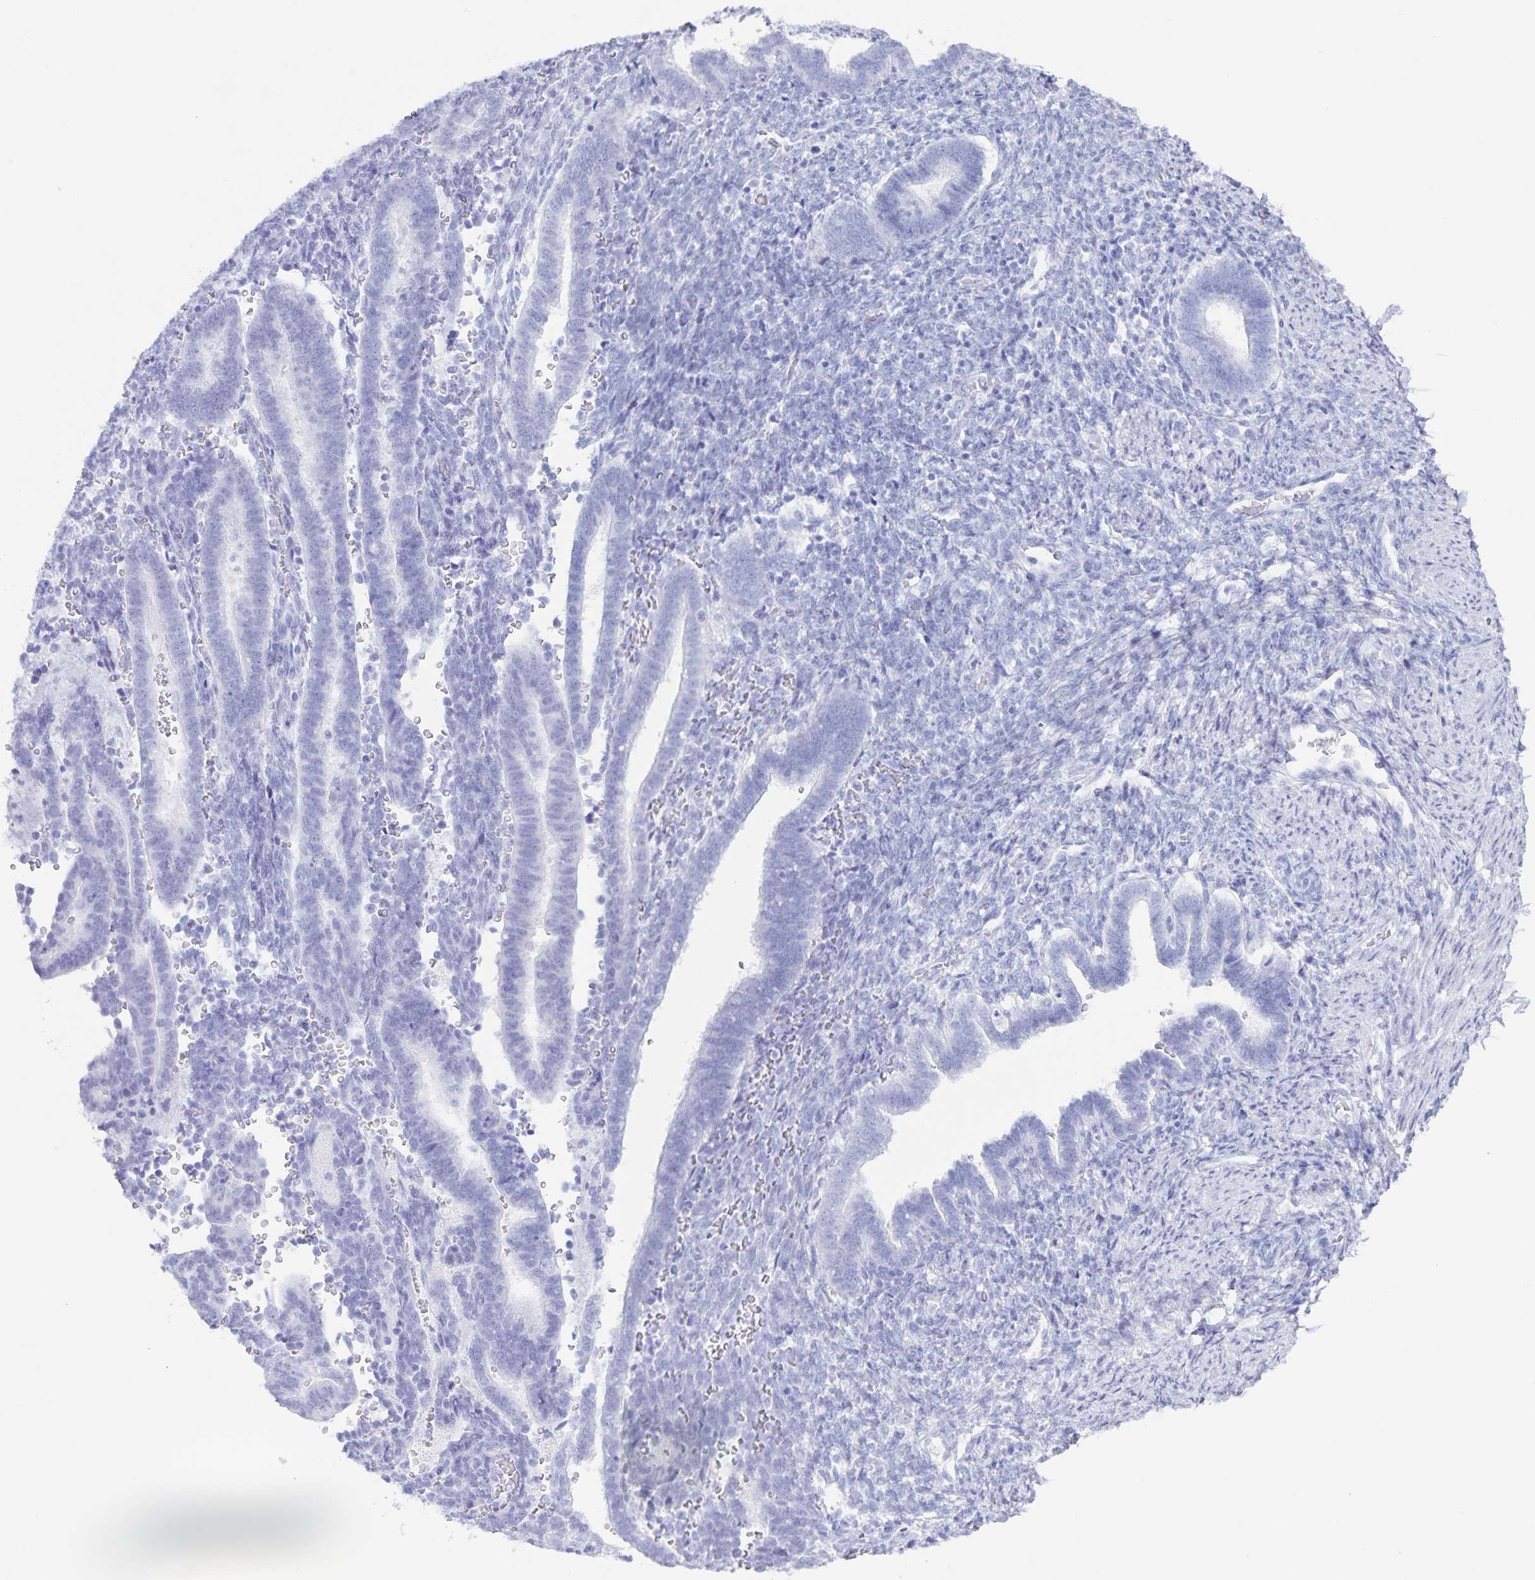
{"staining": {"intensity": "negative", "quantity": "none", "location": "none"}, "tissue": "endometrium", "cell_type": "Cells in endometrial stroma", "image_type": "normal", "snomed": [{"axis": "morphology", "description": "Normal tissue, NOS"}, {"axis": "topography", "description": "Endometrium"}], "caption": "IHC photomicrograph of normal endometrium stained for a protein (brown), which exhibits no positivity in cells in endometrial stroma.", "gene": "AQP4", "patient": {"sex": "female", "age": 34}}